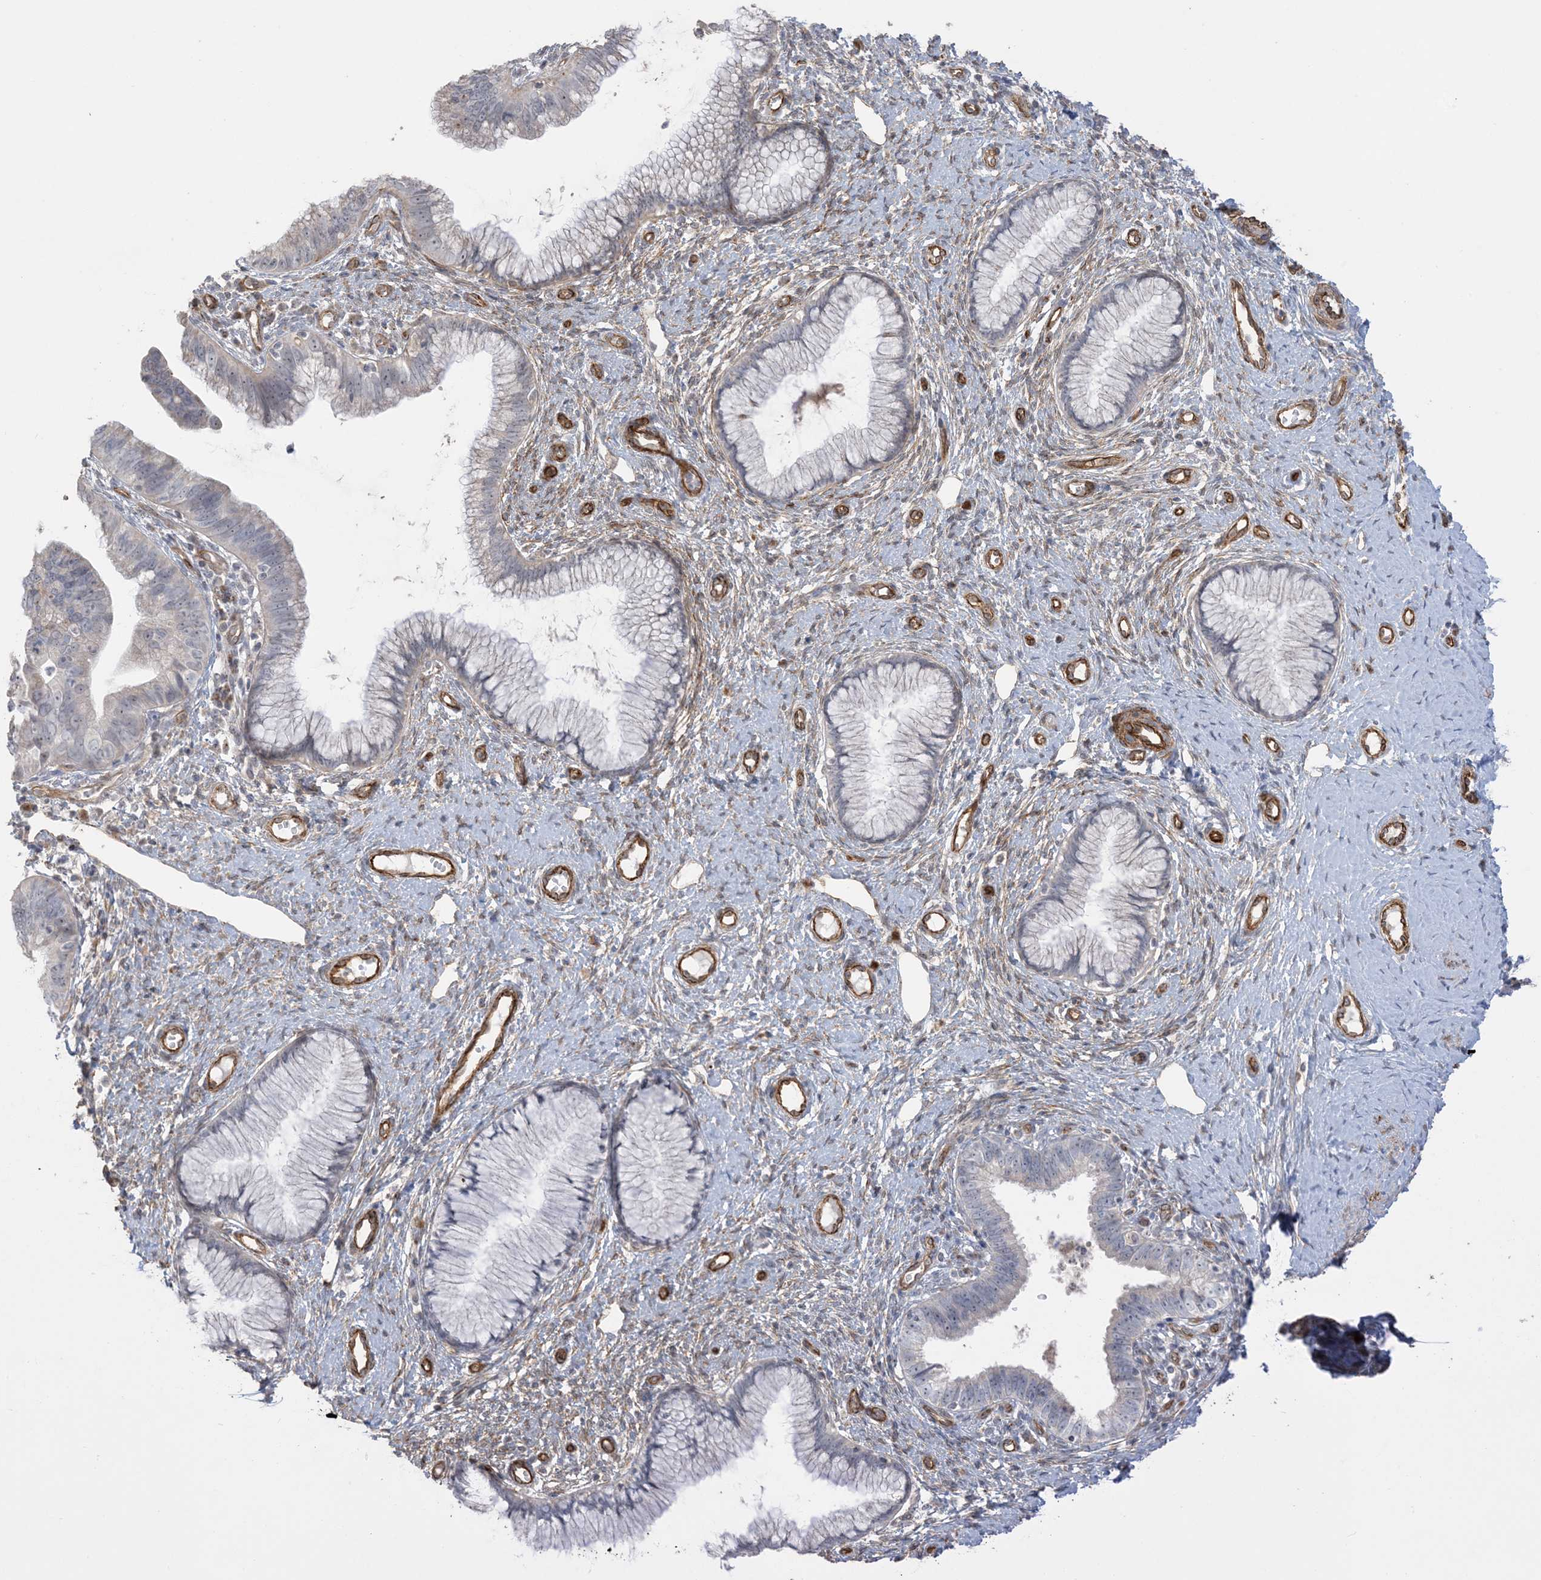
{"staining": {"intensity": "negative", "quantity": "none", "location": "none"}, "tissue": "cervical cancer", "cell_type": "Tumor cells", "image_type": "cancer", "snomed": [{"axis": "morphology", "description": "Adenocarcinoma, NOS"}, {"axis": "topography", "description": "Cervix"}], "caption": "Tumor cells show no significant staining in adenocarcinoma (cervical).", "gene": "AGA", "patient": {"sex": "female", "age": 36}}